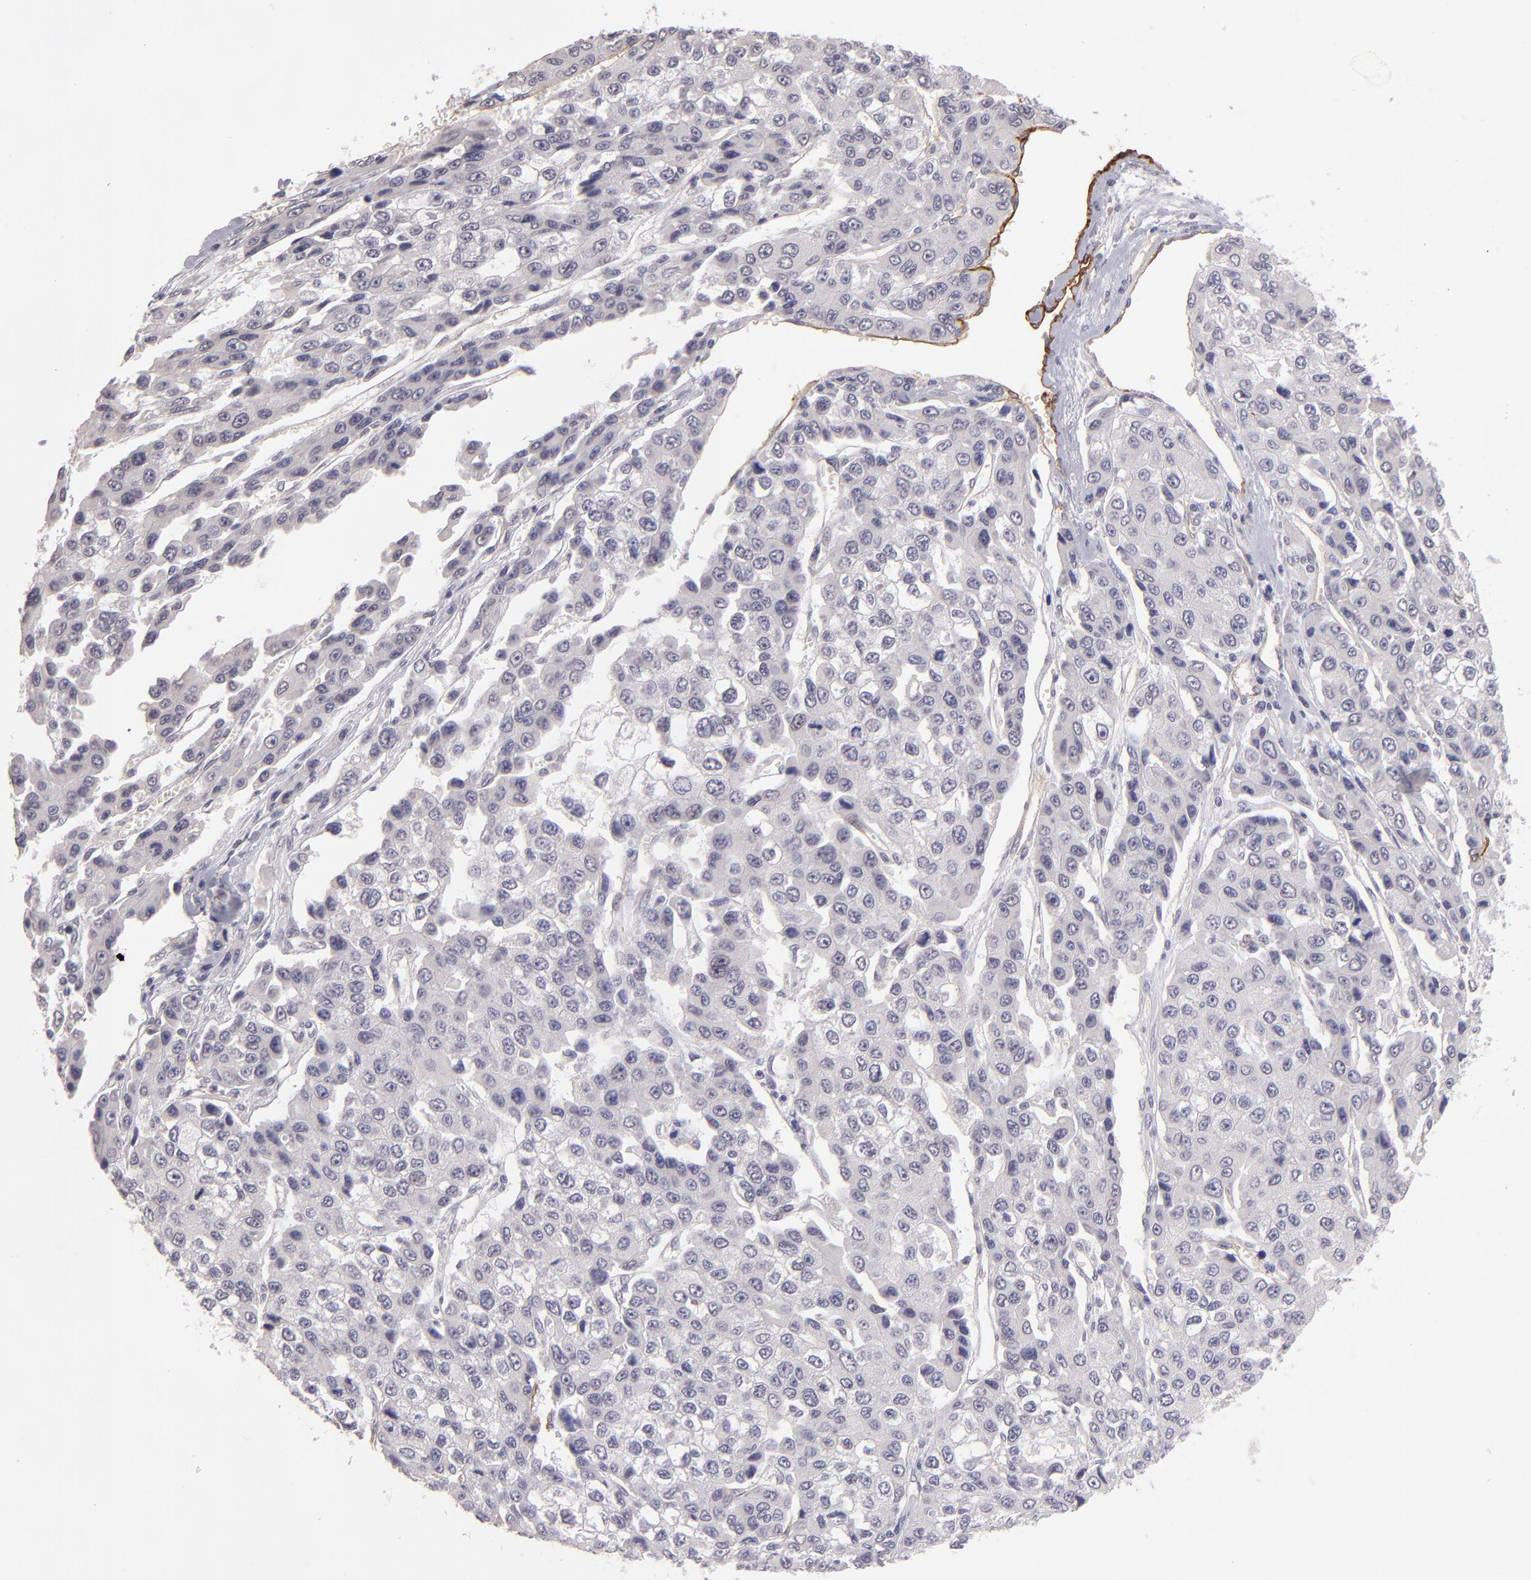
{"staining": {"intensity": "negative", "quantity": "none", "location": "none"}, "tissue": "liver cancer", "cell_type": "Tumor cells", "image_type": "cancer", "snomed": [{"axis": "morphology", "description": "Carcinoma, Hepatocellular, NOS"}, {"axis": "topography", "description": "Liver"}], "caption": "IHC of hepatocellular carcinoma (liver) exhibits no positivity in tumor cells.", "gene": "THBD", "patient": {"sex": "female", "age": 66}}